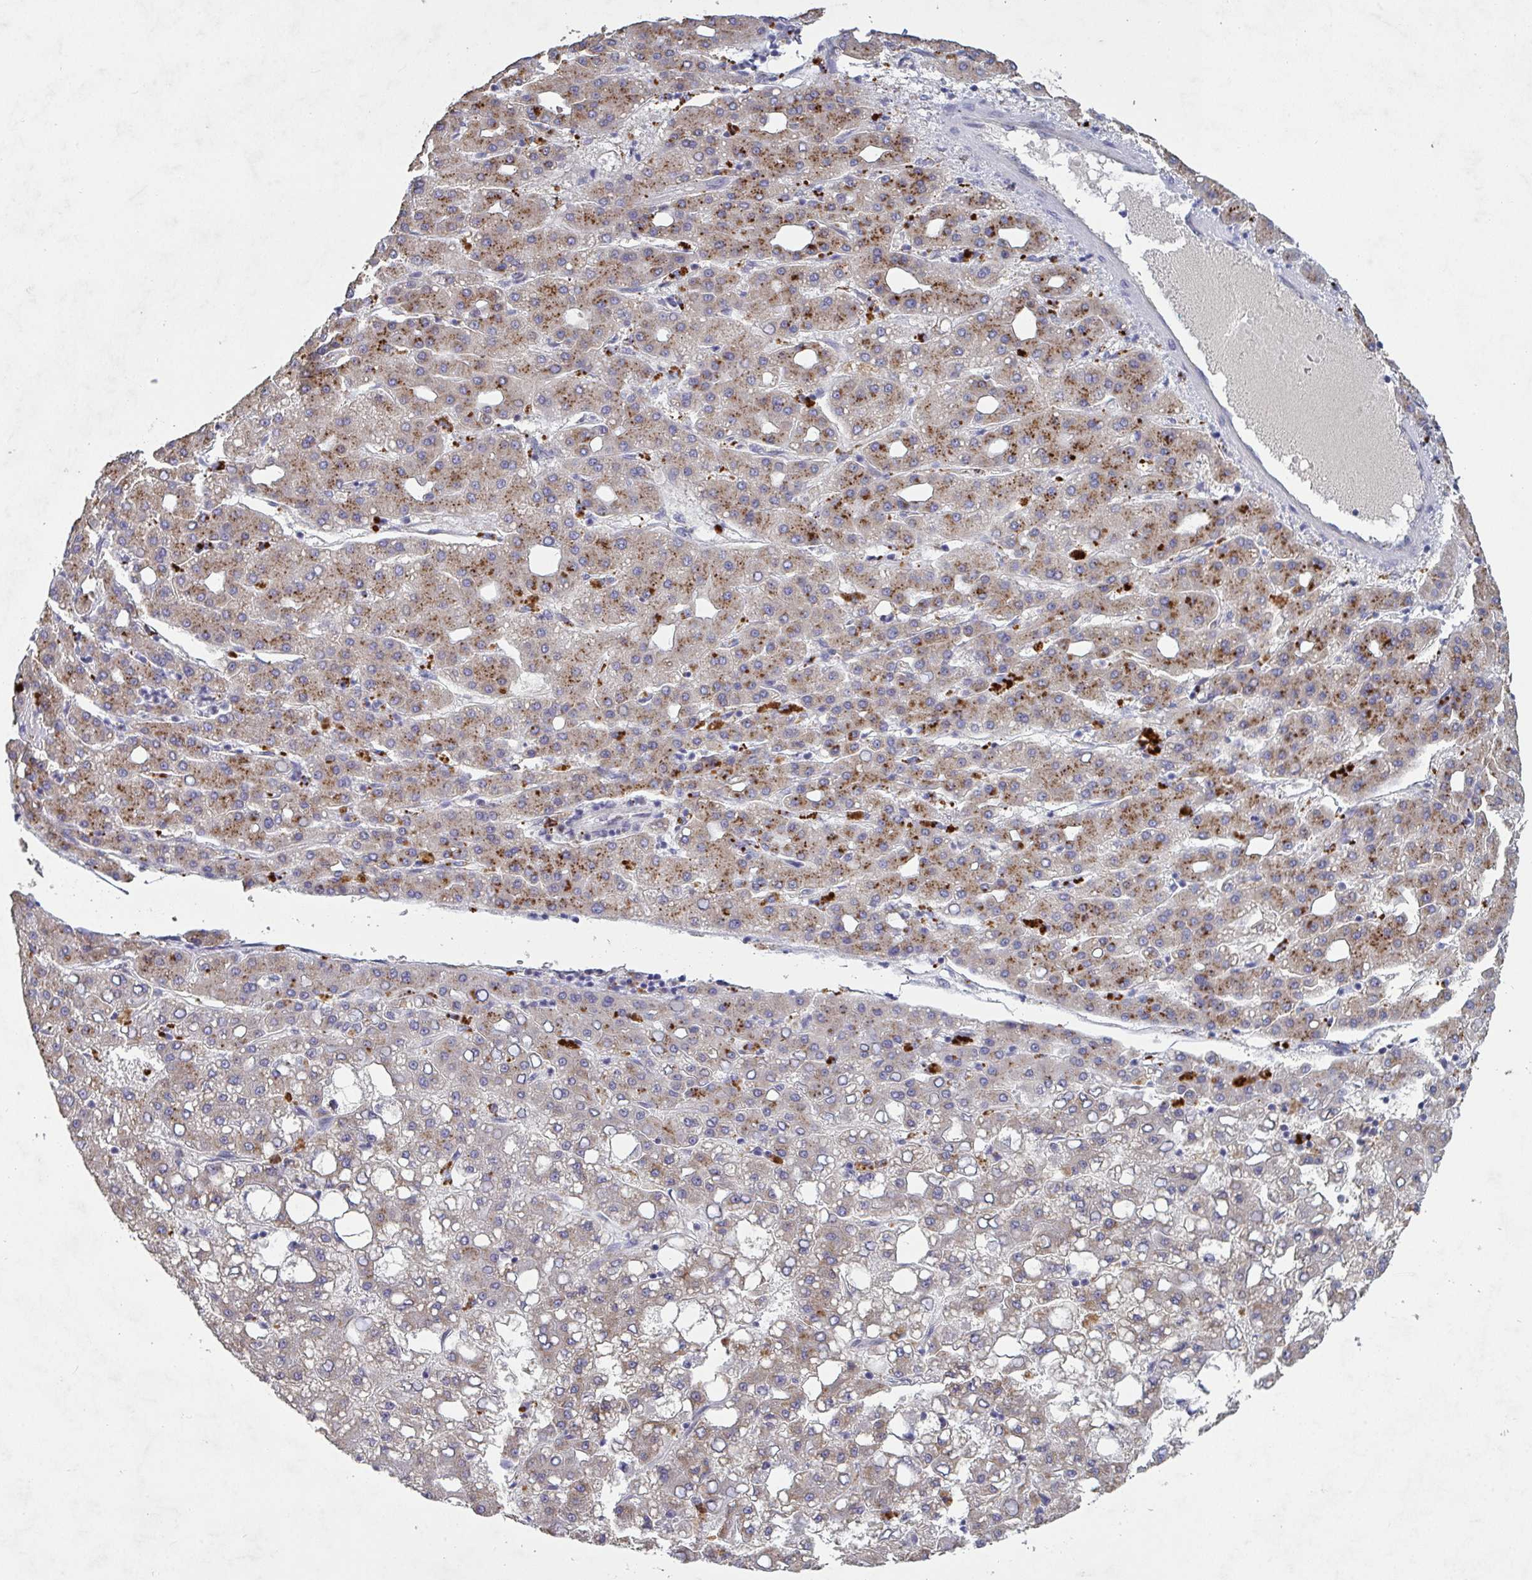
{"staining": {"intensity": "moderate", "quantity": ">75%", "location": "cytoplasmic/membranous"}, "tissue": "liver cancer", "cell_type": "Tumor cells", "image_type": "cancer", "snomed": [{"axis": "morphology", "description": "Carcinoma, Hepatocellular, NOS"}, {"axis": "topography", "description": "Liver"}], "caption": "A high-resolution photomicrograph shows immunohistochemistry staining of liver cancer, which shows moderate cytoplasmic/membranous positivity in approximately >75% of tumor cells.", "gene": "GALNT13", "patient": {"sex": "male", "age": 65}}